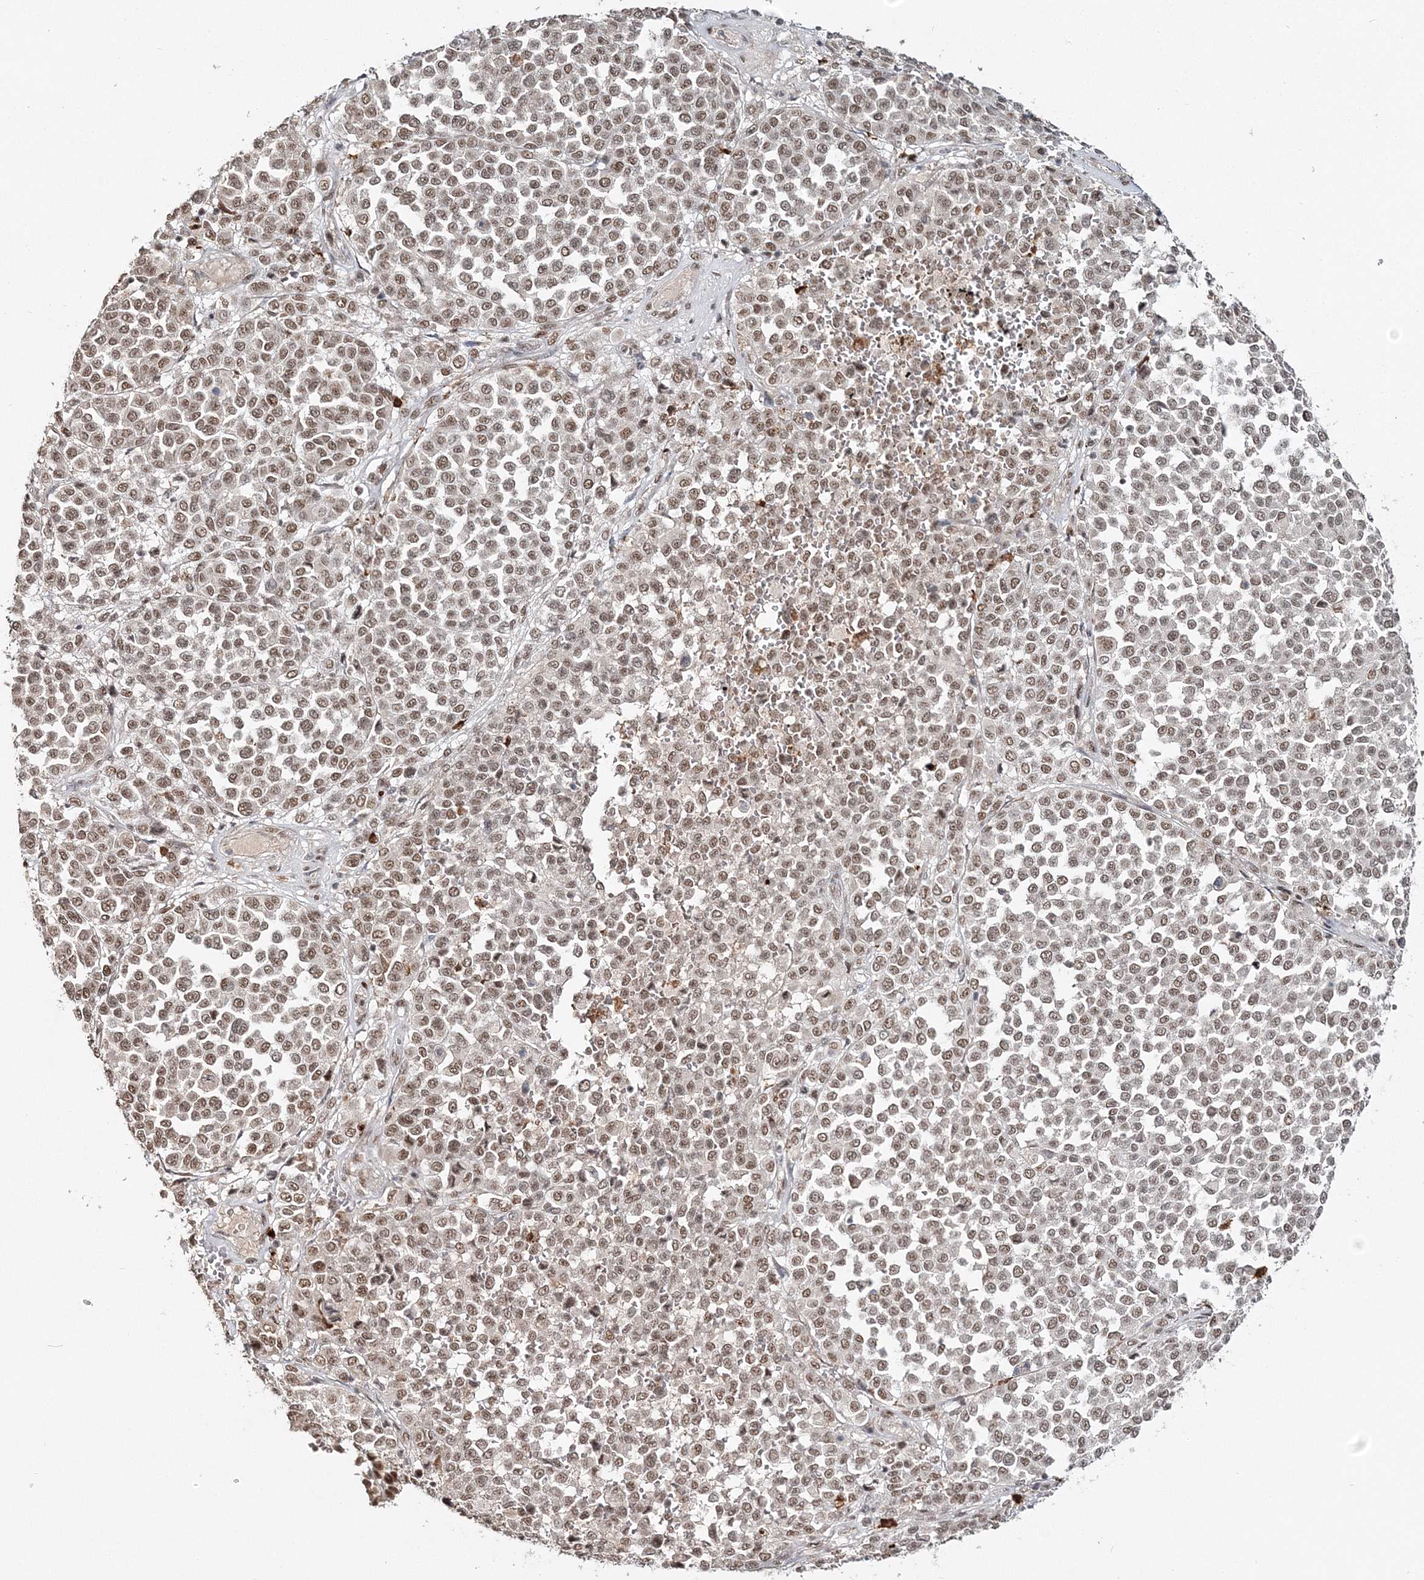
{"staining": {"intensity": "moderate", "quantity": ">75%", "location": "nuclear"}, "tissue": "melanoma", "cell_type": "Tumor cells", "image_type": "cancer", "snomed": [{"axis": "morphology", "description": "Malignant melanoma, Metastatic site"}, {"axis": "topography", "description": "Pancreas"}], "caption": "Protein expression by IHC demonstrates moderate nuclear positivity in about >75% of tumor cells in malignant melanoma (metastatic site). The protein of interest is shown in brown color, while the nuclei are stained blue.", "gene": "QRICH1", "patient": {"sex": "female", "age": 30}}